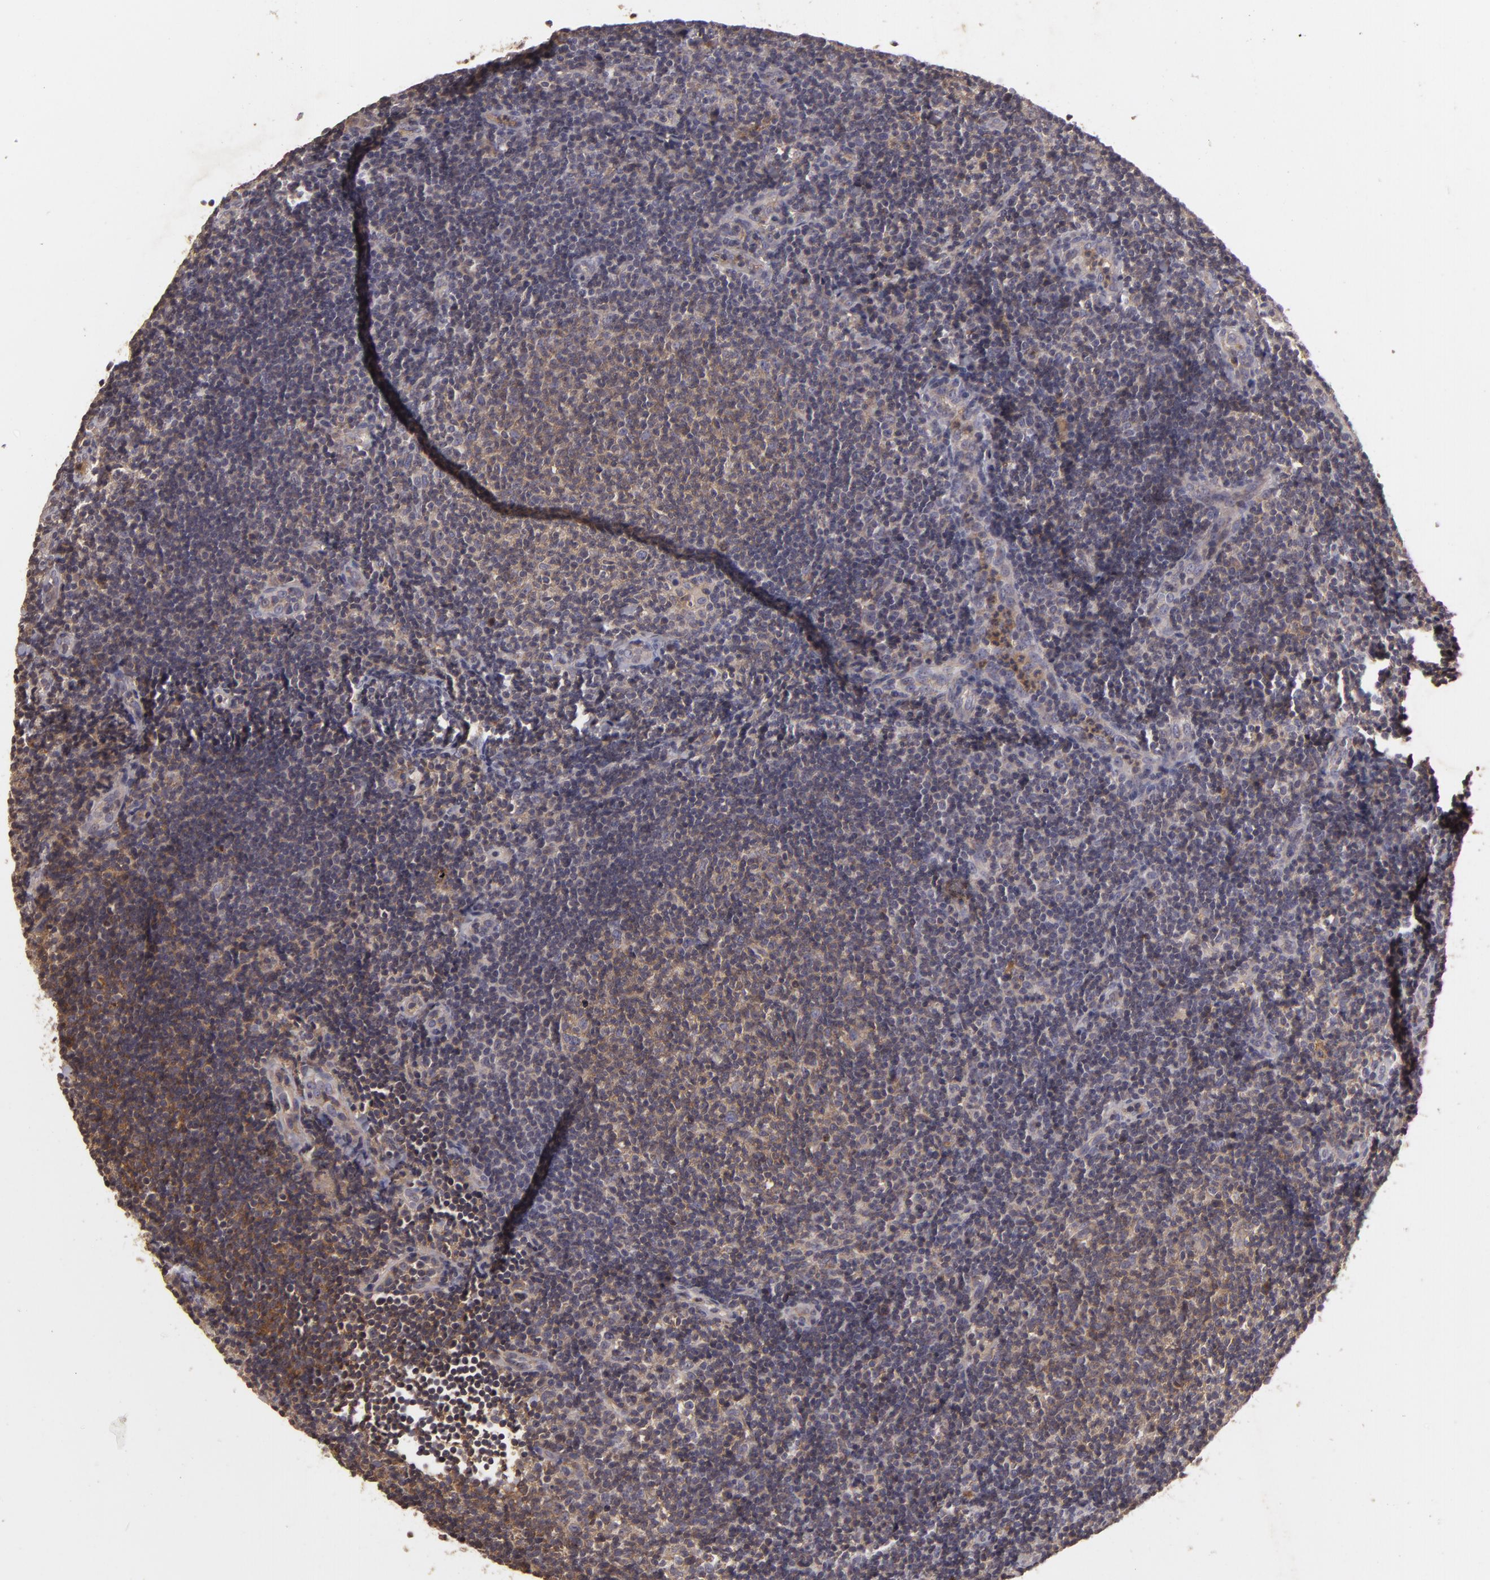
{"staining": {"intensity": "strong", "quantity": ">75%", "location": "cytoplasmic/membranous"}, "tissue": "lymphoma", "cell_type": "Tumor cells", "image_type": "cancer", "snomed": [{"axis": "morphology", "description": "Malignant lymphoma, non-Hodgkin's type, Low grade"}, {"axis": "topography", "description": "Lymph node"}], "caption": "The immunohistochemical stain highlights strong cytoplasmic/membranous staining in tumor cells of low-grade malignant lymphoma, non-Hodgkin's type tissue. (Brightfield microscopy of DAB IHC at high magnification).", "gene": "HRAS", "patient": {"sex": "male", "age": 49}}